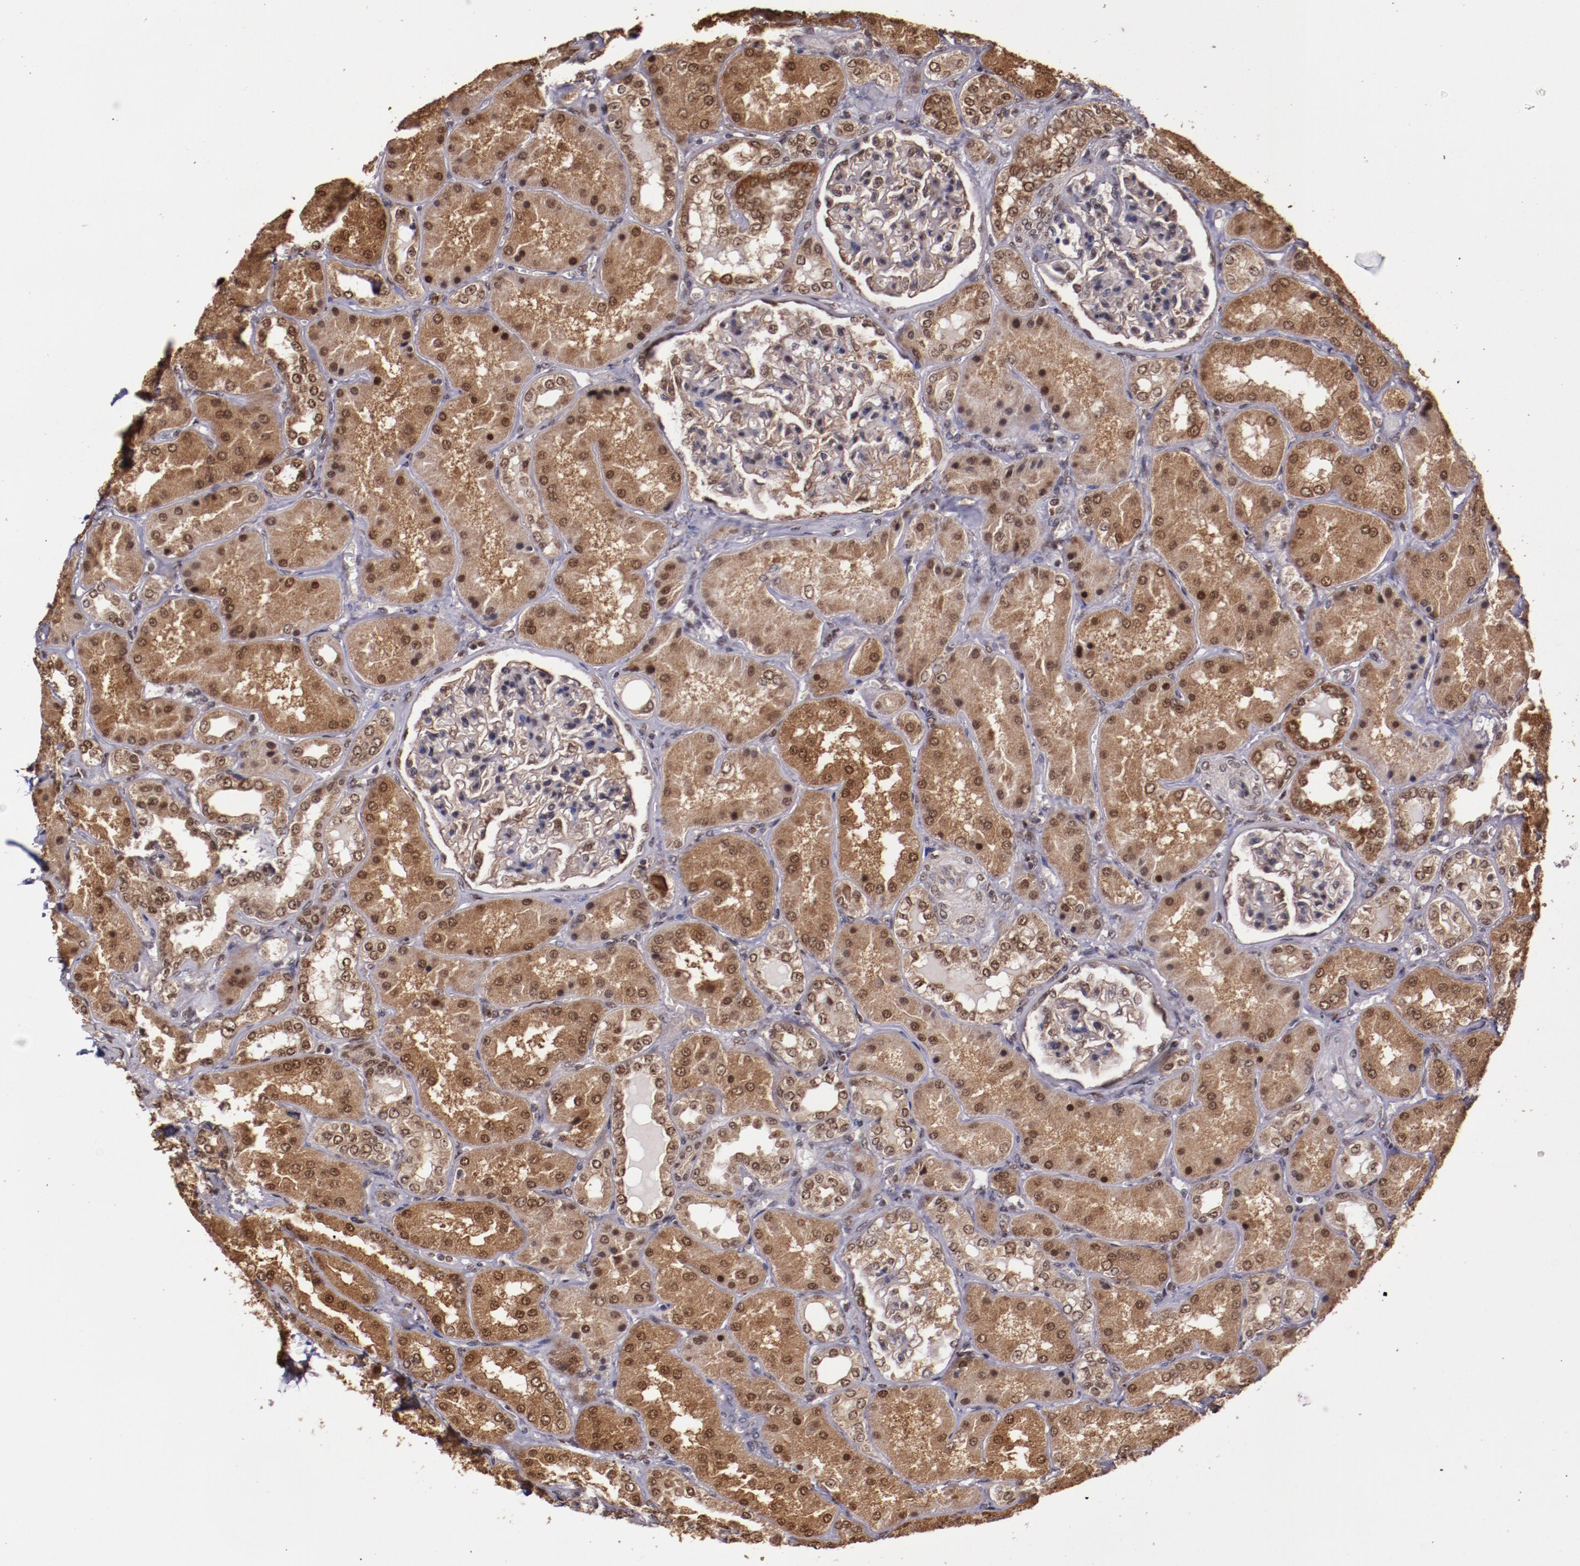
{"staining": {"intensity": "moderate", "quantity": "<25%", "location": "nuclear"}, "tissue": "kidney", "cell_type": "Cells in glomeruli", "image_type": "normal", "snomed": [{"axis": "morphology", "description": "Normal tissue, NOS"}, {"axis": "topography", "description": "Kidney"}], "caption": "Brown immunohistochemical staining in benign human kidney shows moderate nuclear staining in about <25% of cells in glomeruli.", "gene": "CECR2", "patient": {"sex": "female", "age": 56}}